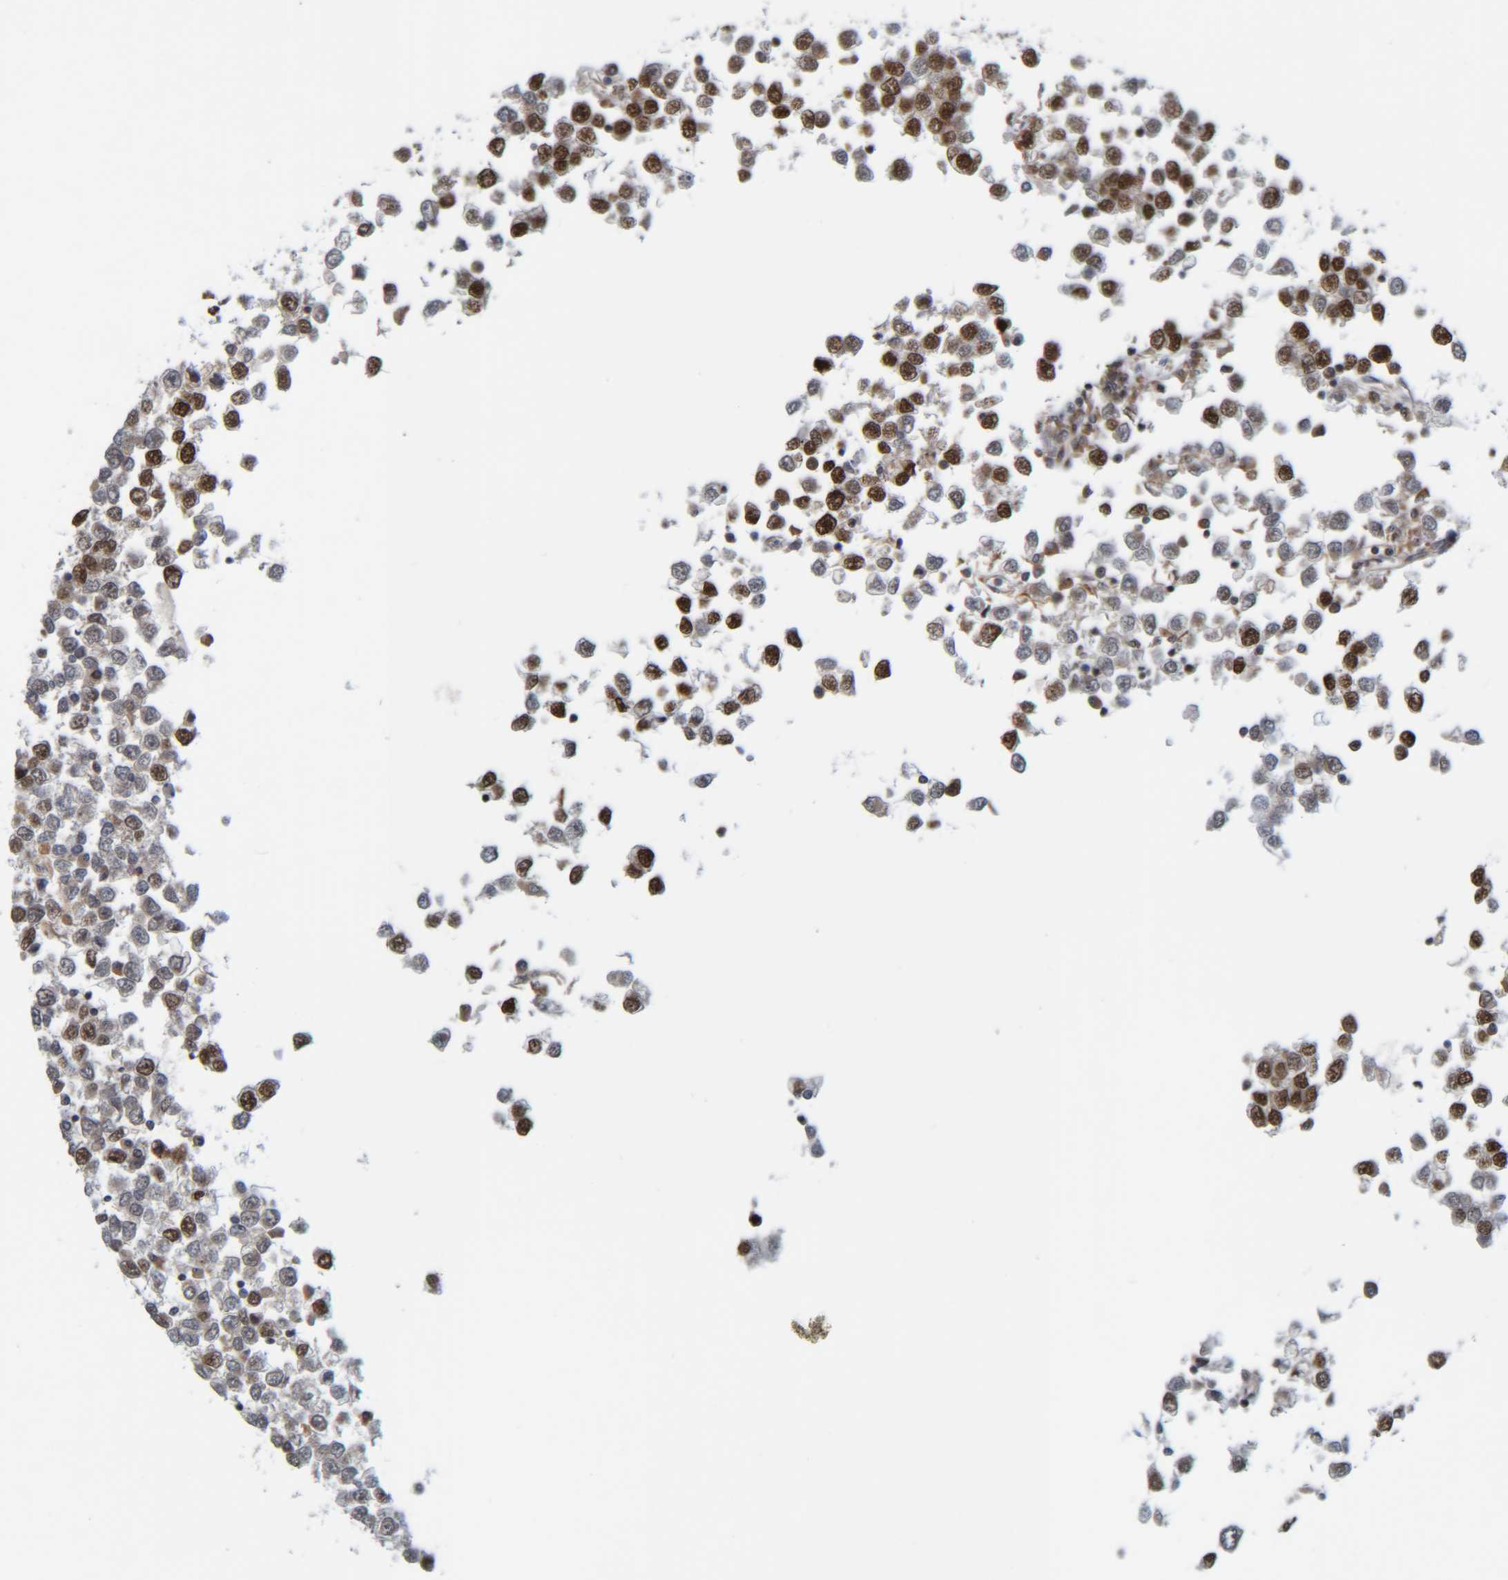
{"staining": {"intensity": "strong", "quantity": "25%-75%", "location": "nuclear"}, "tissue": "testis cancer", "cell_type": "Tumor cells", "image_type": "cancer", "snomed": [{"axis": "morphology", "description": "Seminoma, NOS"}, {"axis": "topography", "description": "Testis"}], "caption": "Seminoma (testis) was stained to show a protein in brown. There is high levels of strong nuclear positivity in approximately 25%-75% of tumor cells.", "gene": "CCDC57", "patient": {"sex": "male", "age": 65}}